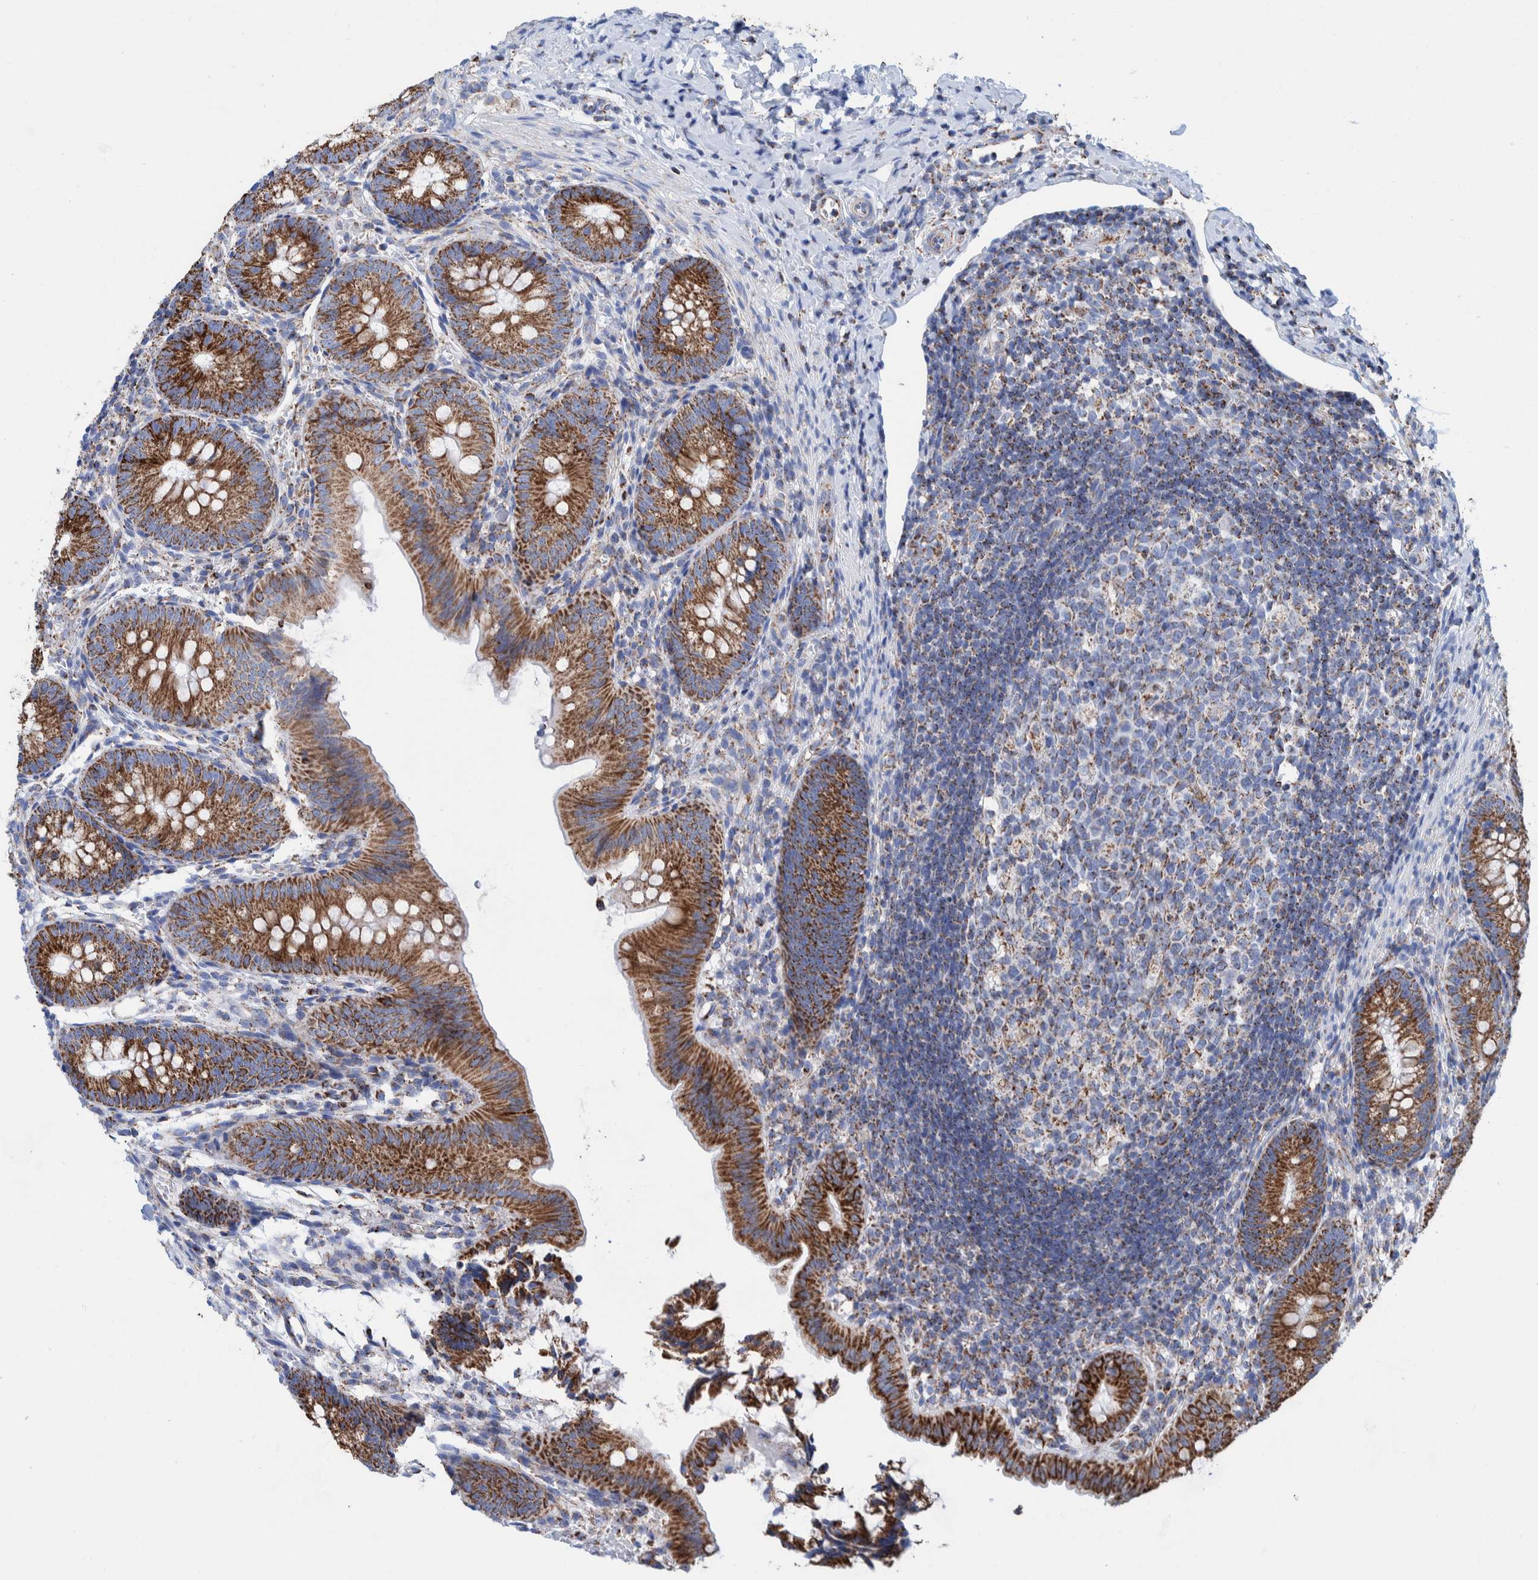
{"staining": {"intensity": "moderate", "quantity": ">75%", "location": "cytoplasmic/membranous"}, "tissue": "appendix", "cell_type": "Glandular cells", "image_type": "normal", "snomed": [{"axis": "morphology", "description": "Normal tissue, NOS"}, {"axis": "topography", "description": "Appendix"}], "caption": "This image reveals normal appendix stained with immunohistochemistry to label a protein in brown. The cytoplasmic/membranous of glandular cells show moderate positivity for the protein. Nuclei are counter-stained blue.", "gene": "DECR1", "patient": {"sex": "male", "age": 1}}